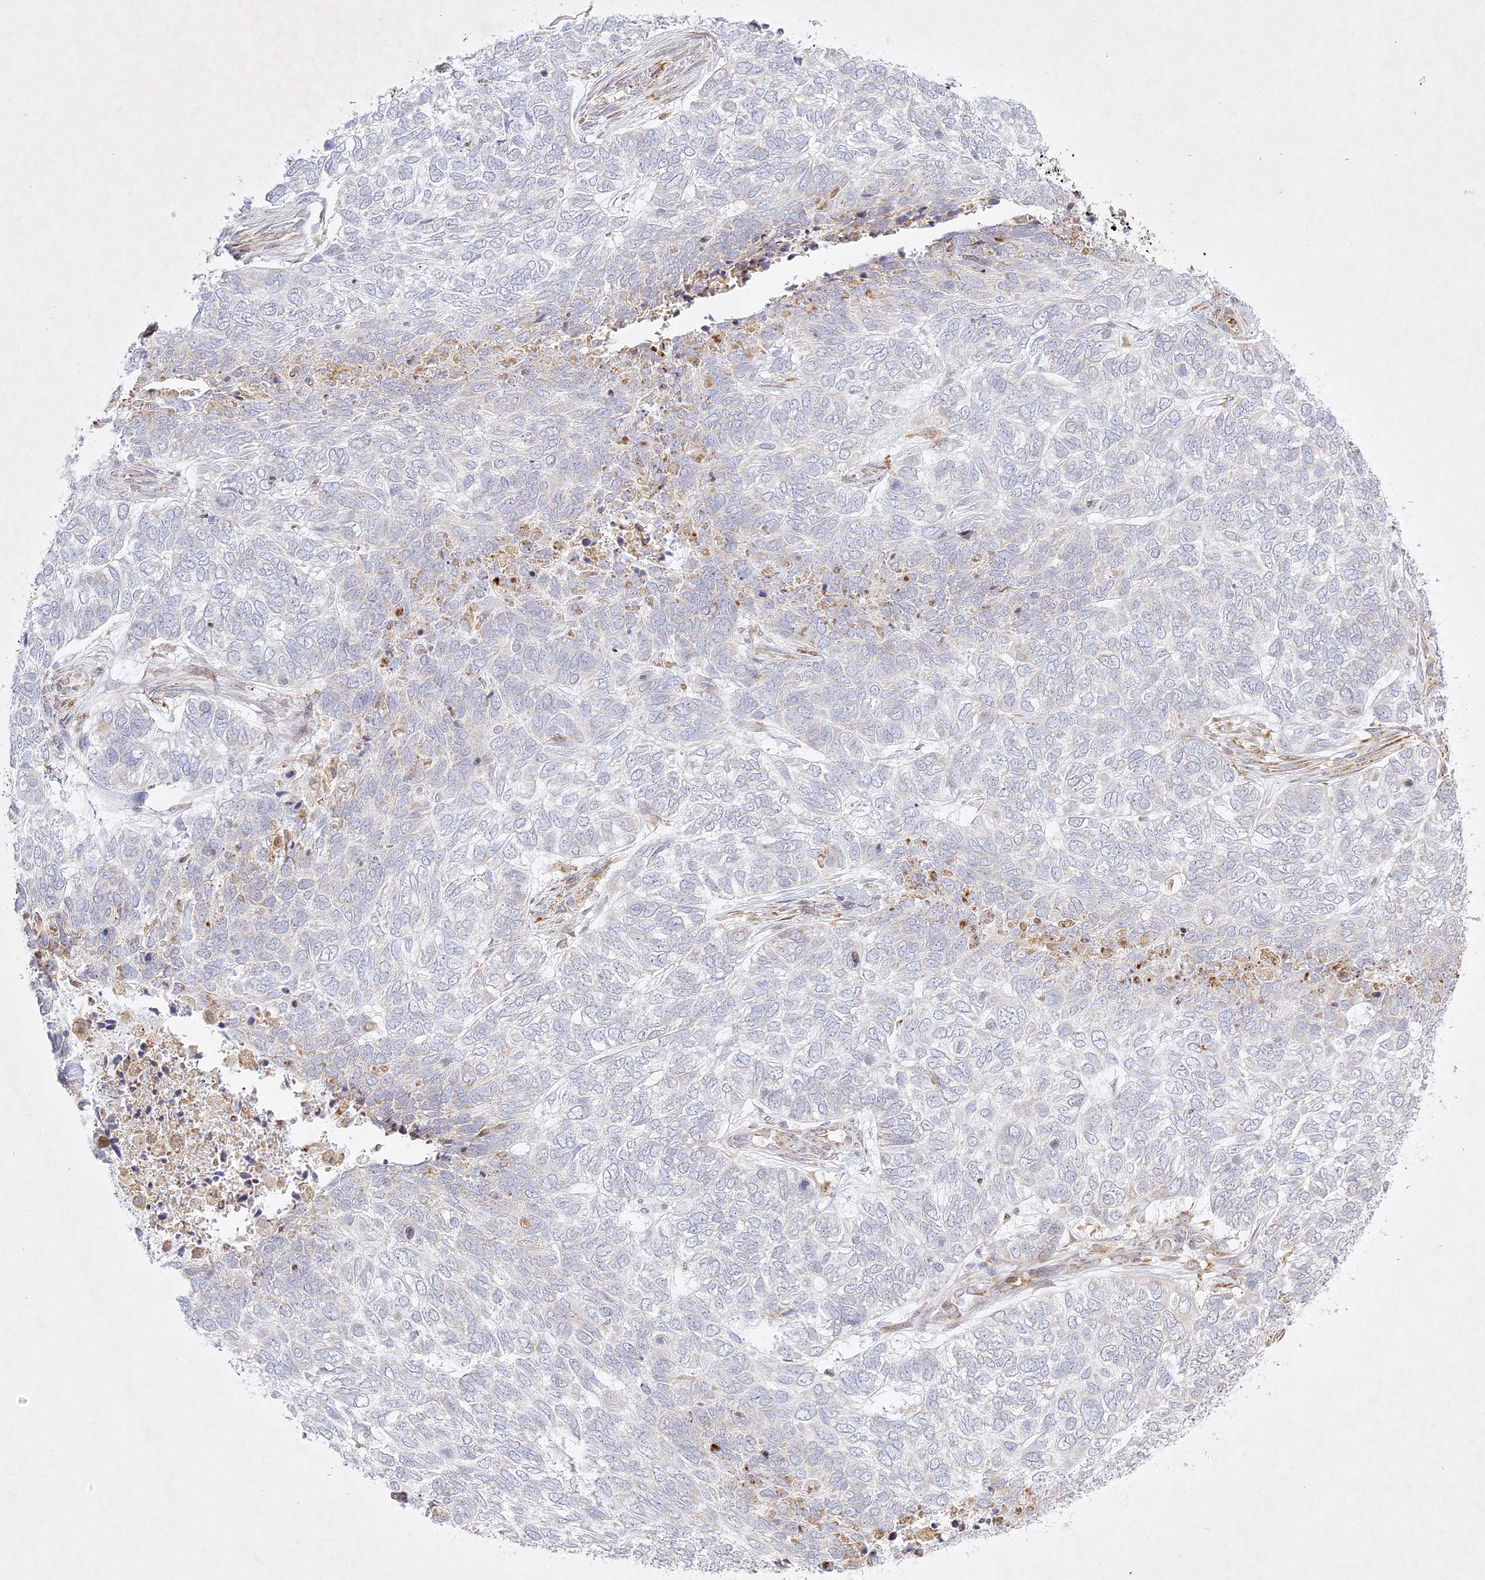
{"staining": {"intensity": "negative", "quantity": "none", "location": "none"}, "tissue": "skin cancer", "cell_type": "Tumor cells", "image_type": "cancer", "snomed": [{"axis": "morphology", "description": "Basal cell carcinoma"}, {"axis": "topography", "description": "Skin"}], "caption": "Human skin cancer stained for a protein using IHC displays no expression in tumor cells.", "gene": "SLC30A5", "patient": {"sex": "female", "age": 65}}